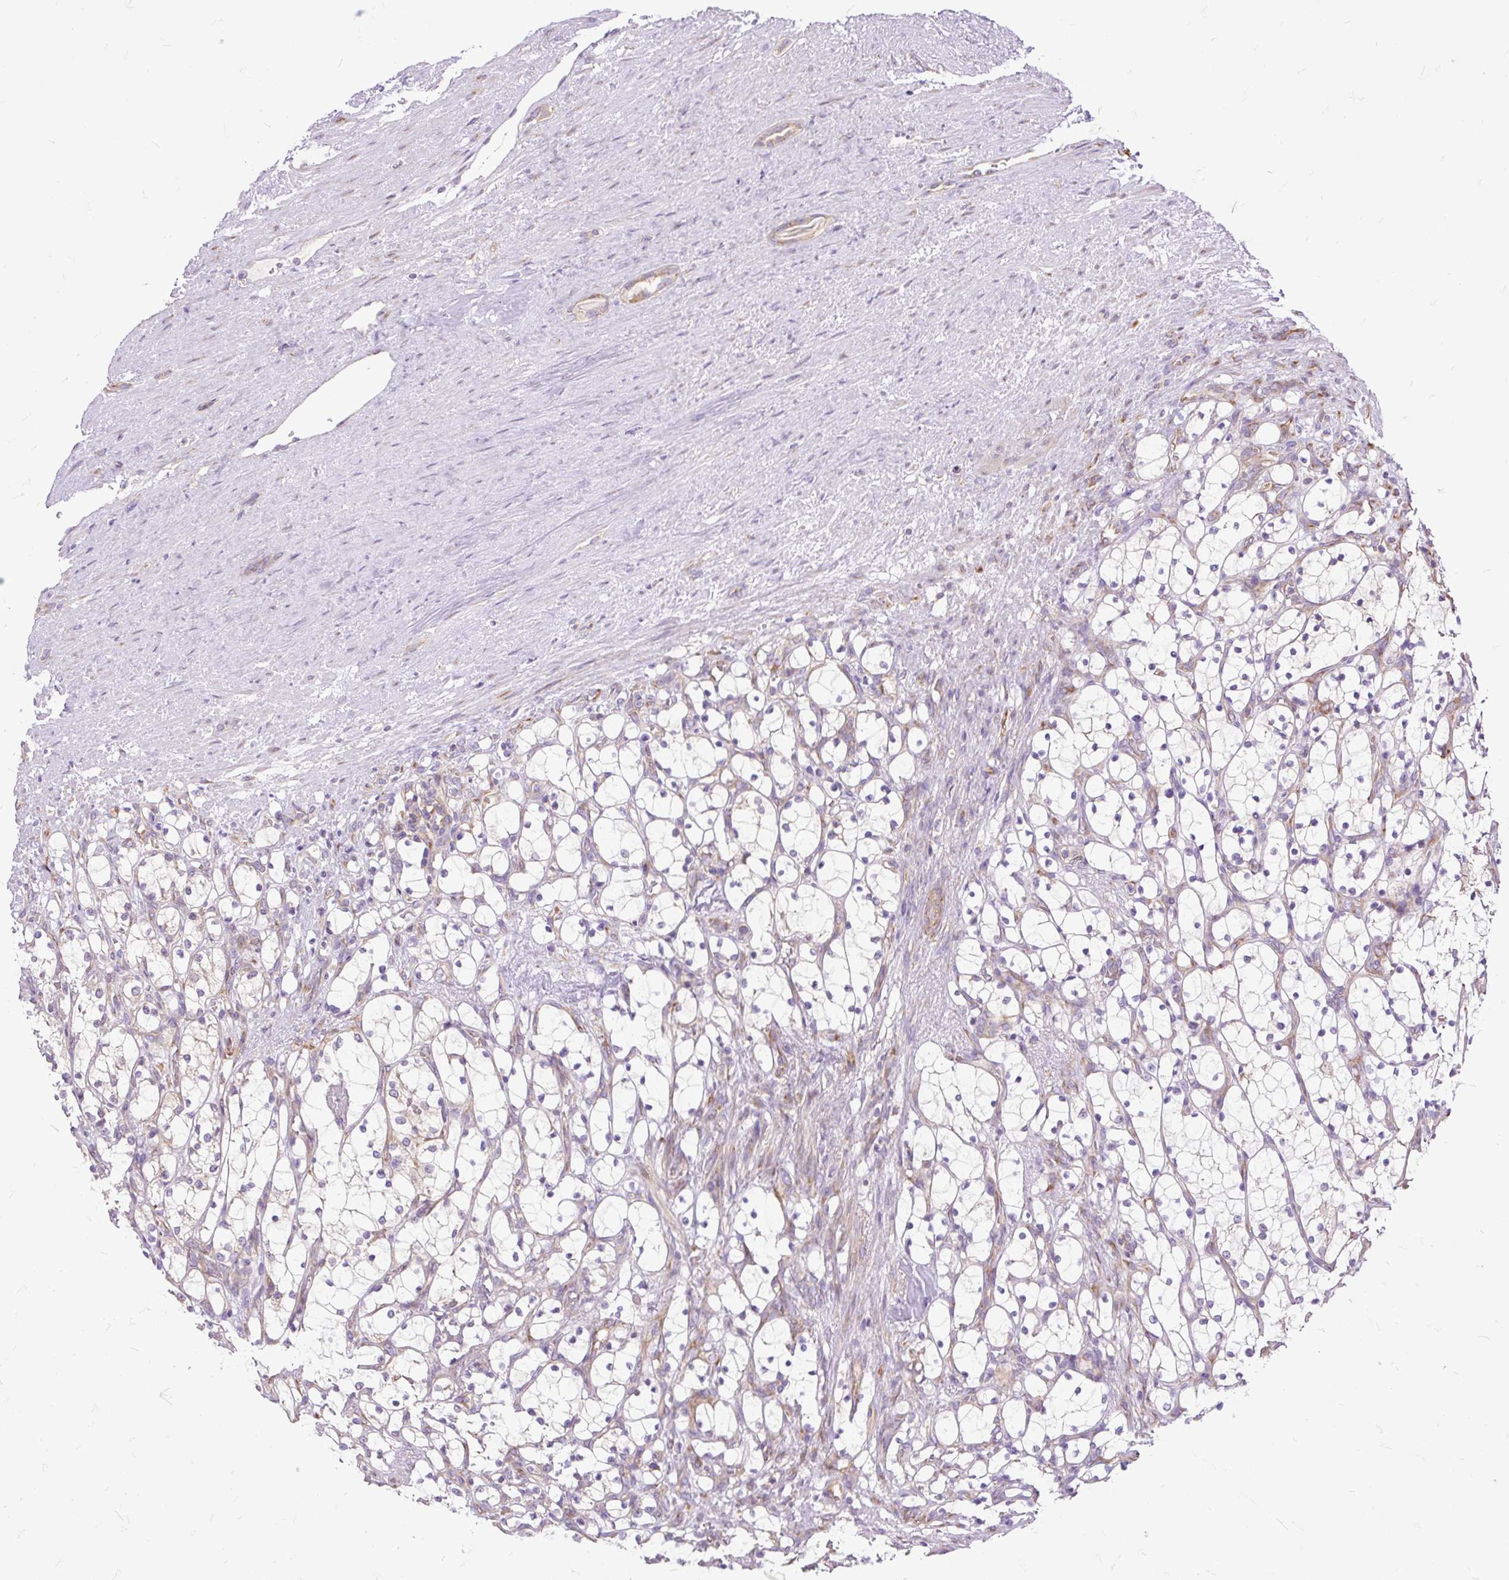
{"staining": {"intensity": "weak", "quantity": "<25%", "location": "cytoplasmic/membranous"}, "tissue": "renal cancer", "cell_type": "Tumor cells", "image_type": "cancer", "snomed": [{"axis": "morphology", "description": "Adenocarcinoma, NOS"}, {"axis": "topography", "description": "Kidney"}], "caption": "This is a photomicrograph of IHC staining of renal cancer, which shows no expression in tumor cells.", "gene": "RPS5", "patient": {"sex": "female", "age": 69}}